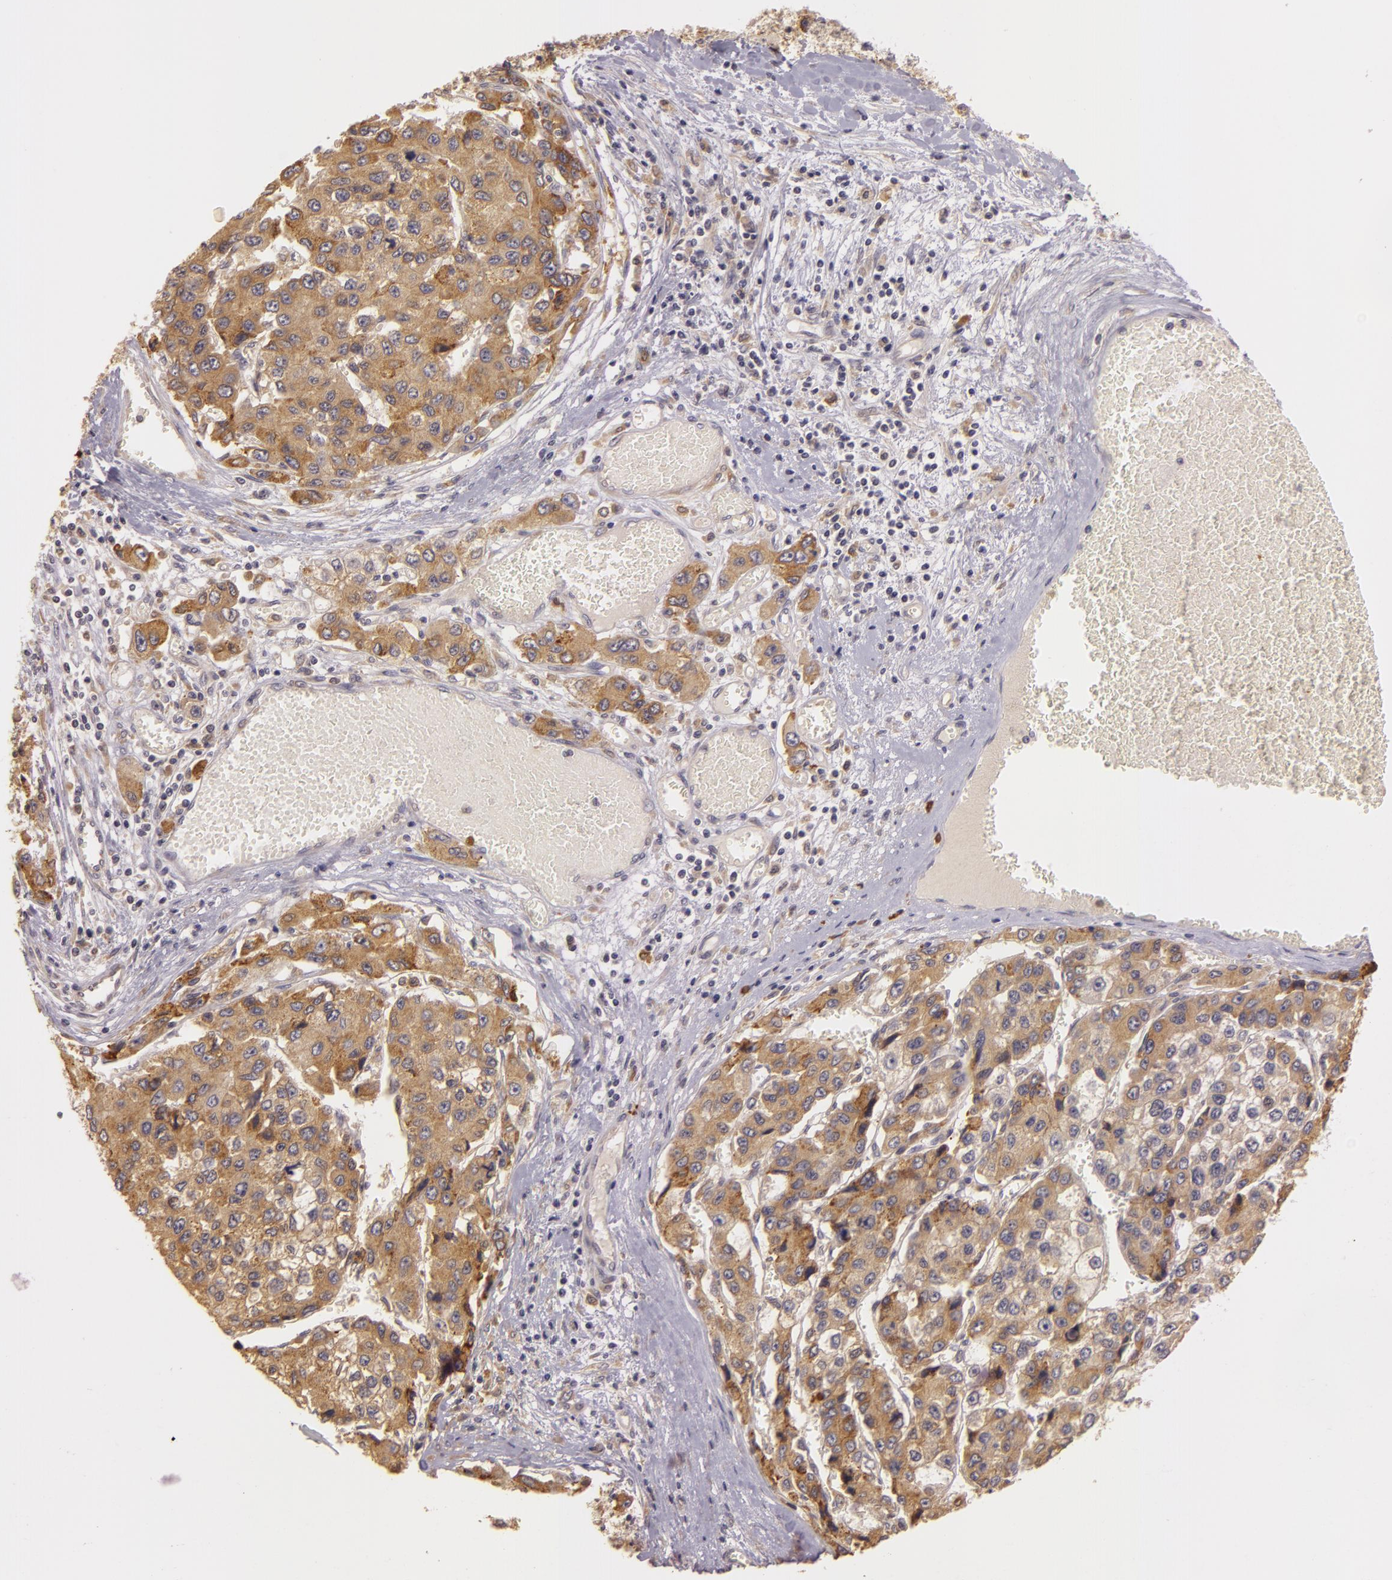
{"staining": {"intensity": "moderate", "quantity": ">75%", "location": "cytoplasmic/membranous"}, "tissue": "liver cancer", "cell_type": "Tumor cells", "image_type": "cancer", "snomed": [{"axis": "morphology", "description": "Carcinoma, Hepatocellular, NOS"}, {"axis": "topography", "description": "Liver"}], "caption": "Immunohistochemistry (IHC) (DAB) staining of human hepatocellular carcinoma (liver) shows moderate cytoplasmic/membranous protein staining in approximately >75% of tumor cells. (DAB (3,3'-diaminobenzidine) = brown stain, brightfield microscopy at high magnification).", "gene": "PPP1R3F", "patient": {"sex": "female", "age": 66}}